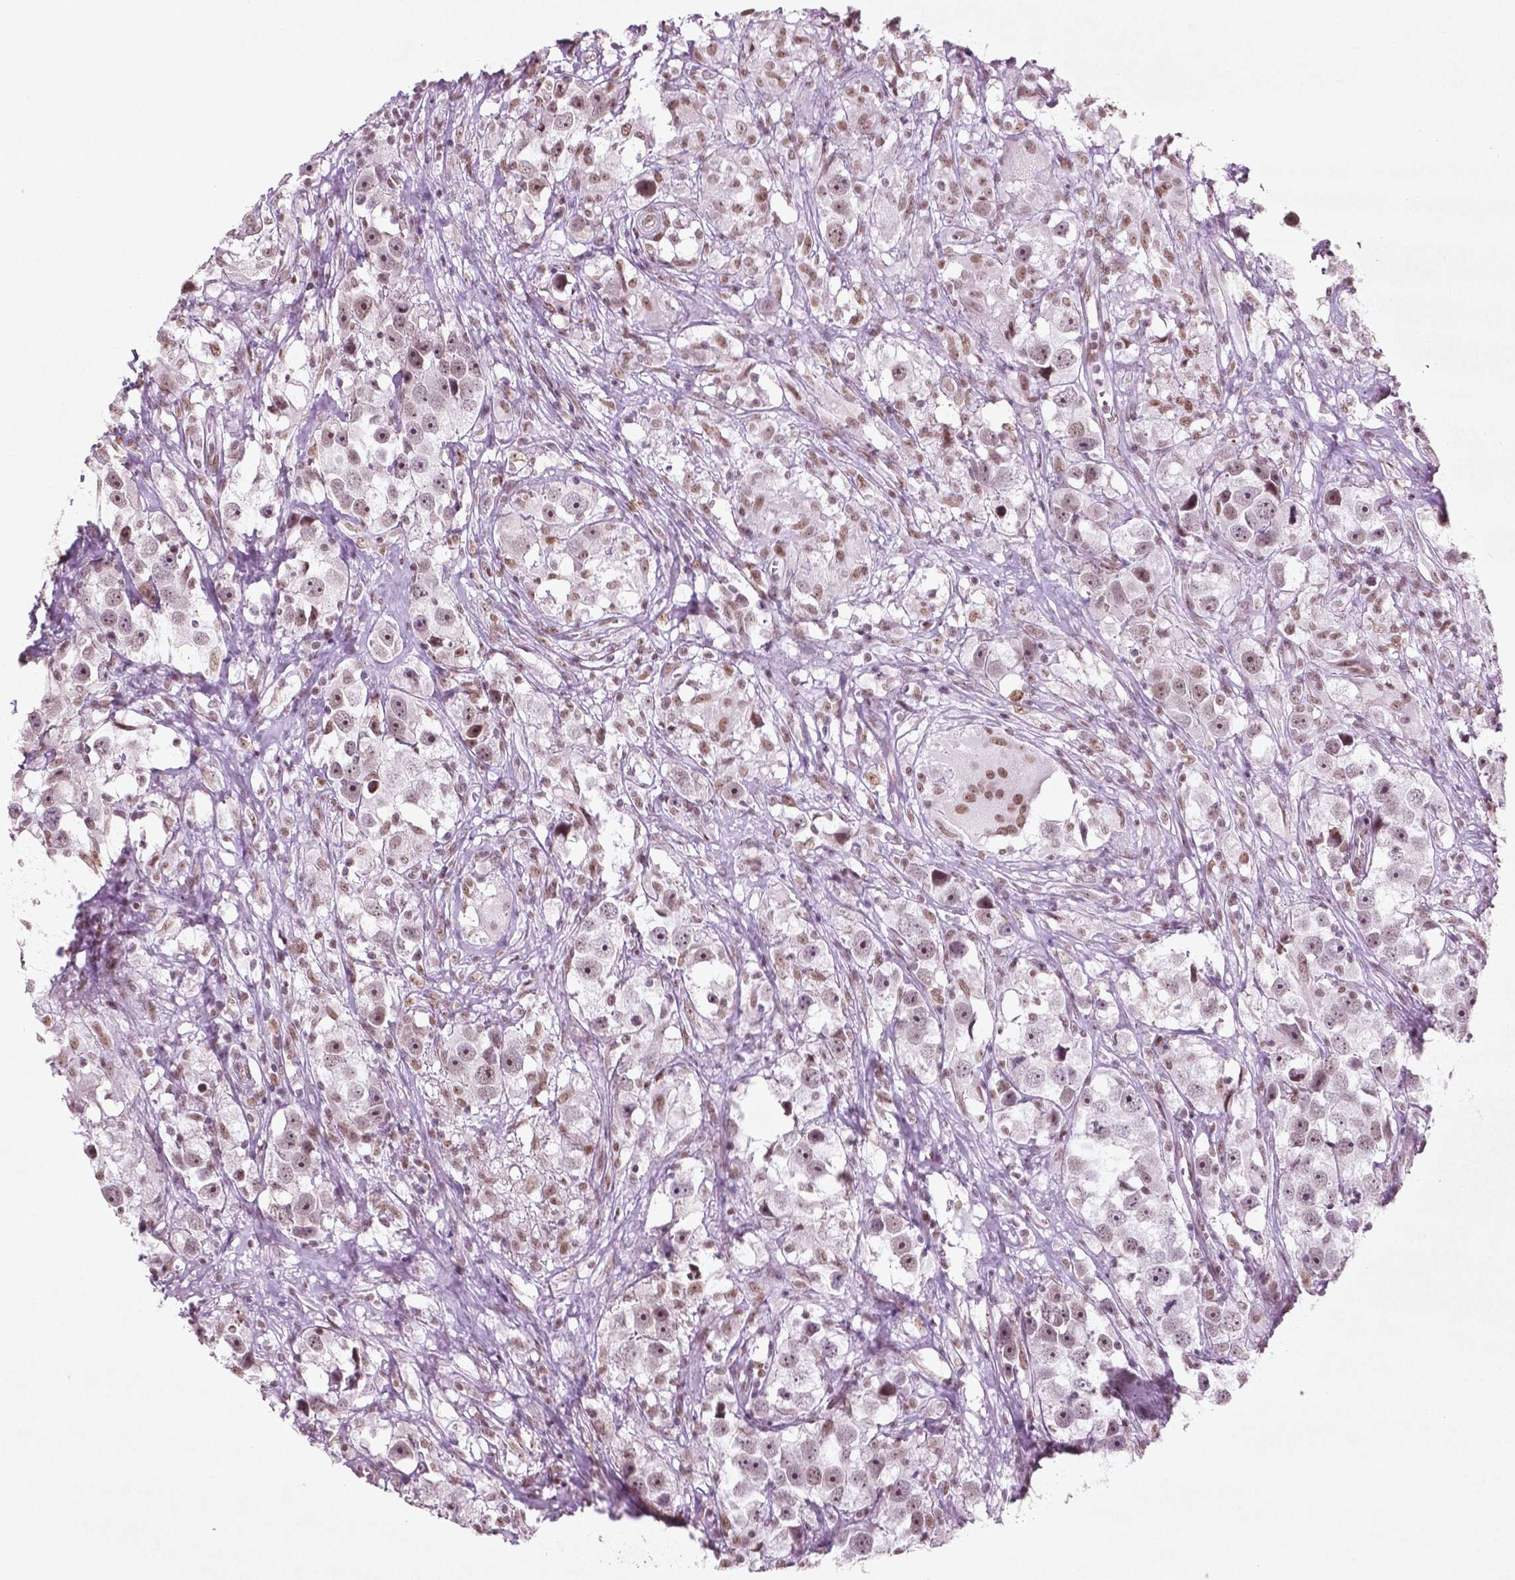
{"staining": {"intensity": "moderate", "quantity": ">75%", "location": "nuclear"}, "tissue": "testis cancer", "cell_type": "Tumor cells", "image_type": "cancer", "snomed": [{"axis": "morphology", "description": "Seminoma, NOS"}, {"axis": "topography", "description": "Testis"}], "caption": "IHC of testis cancer (seminoma) exhibits medium levels of moderate nuclear staining in approximately >75% of tumor cells. Immunohistochemistry (ihc) stains the protein of interest in brown and the nuclei are stained blue.", "gene": "HMG20B", "patient": {"sex": "male", "age": 49}}